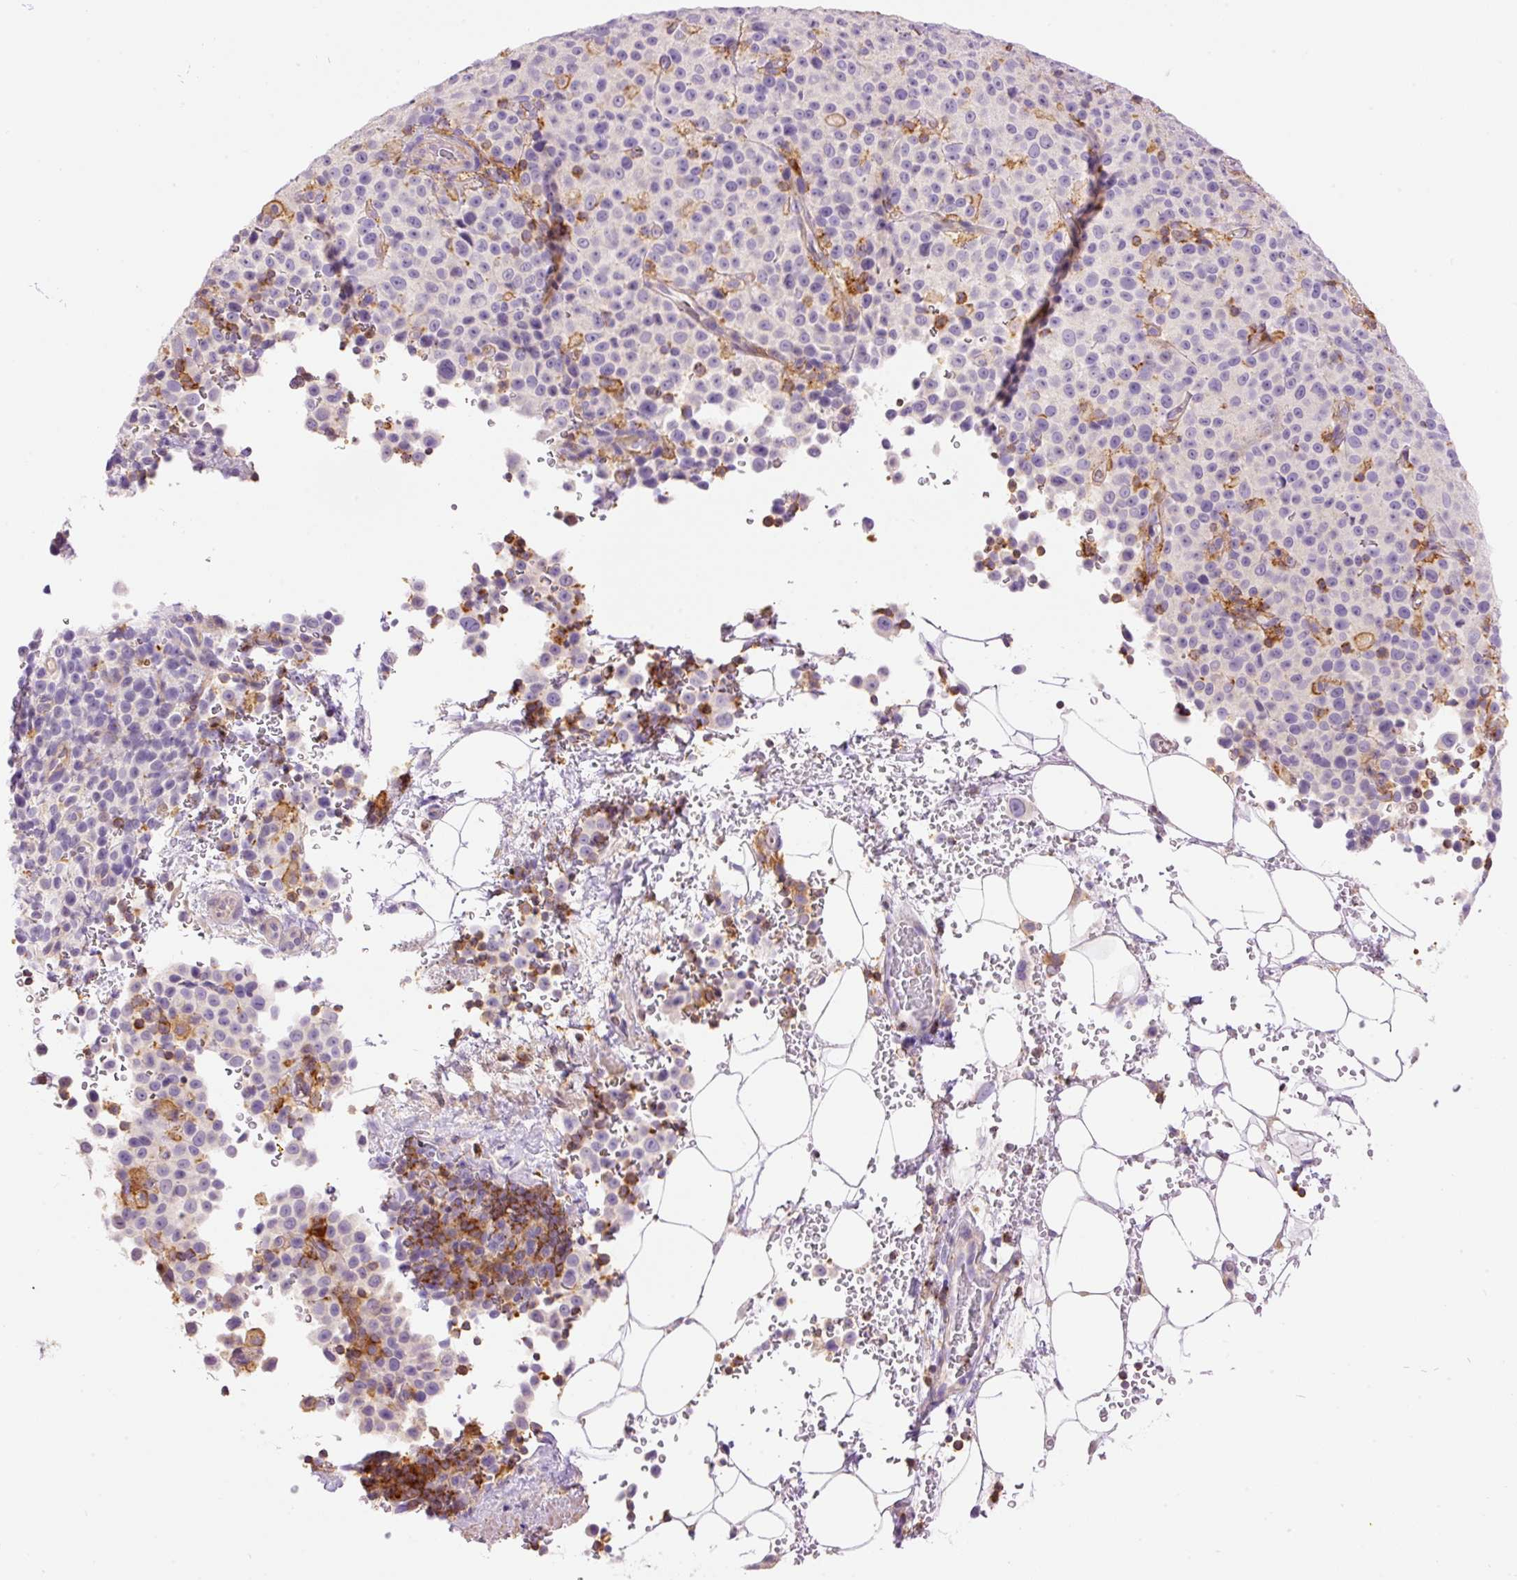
{"staining": {"intensity": "negative", "quantity": "none", "location": "none"}, "tissue": "melanoma", "cell_type": "Tumor cells", "image_type": "cancer", "snomed": [{"axis": "morphology", "description": "Malignant melanoma, Metastatic site"}, {"axis": "topography", "description": "Skin"}, {"axis": "topography", "description": "Lymph node"}], "caption": "The IHC image has no significant staining in tumor cells of malignant melanoma (metastatic site) tissue.", "gene": "DOK6", "patient": {"sex": "male", "age": 66}}